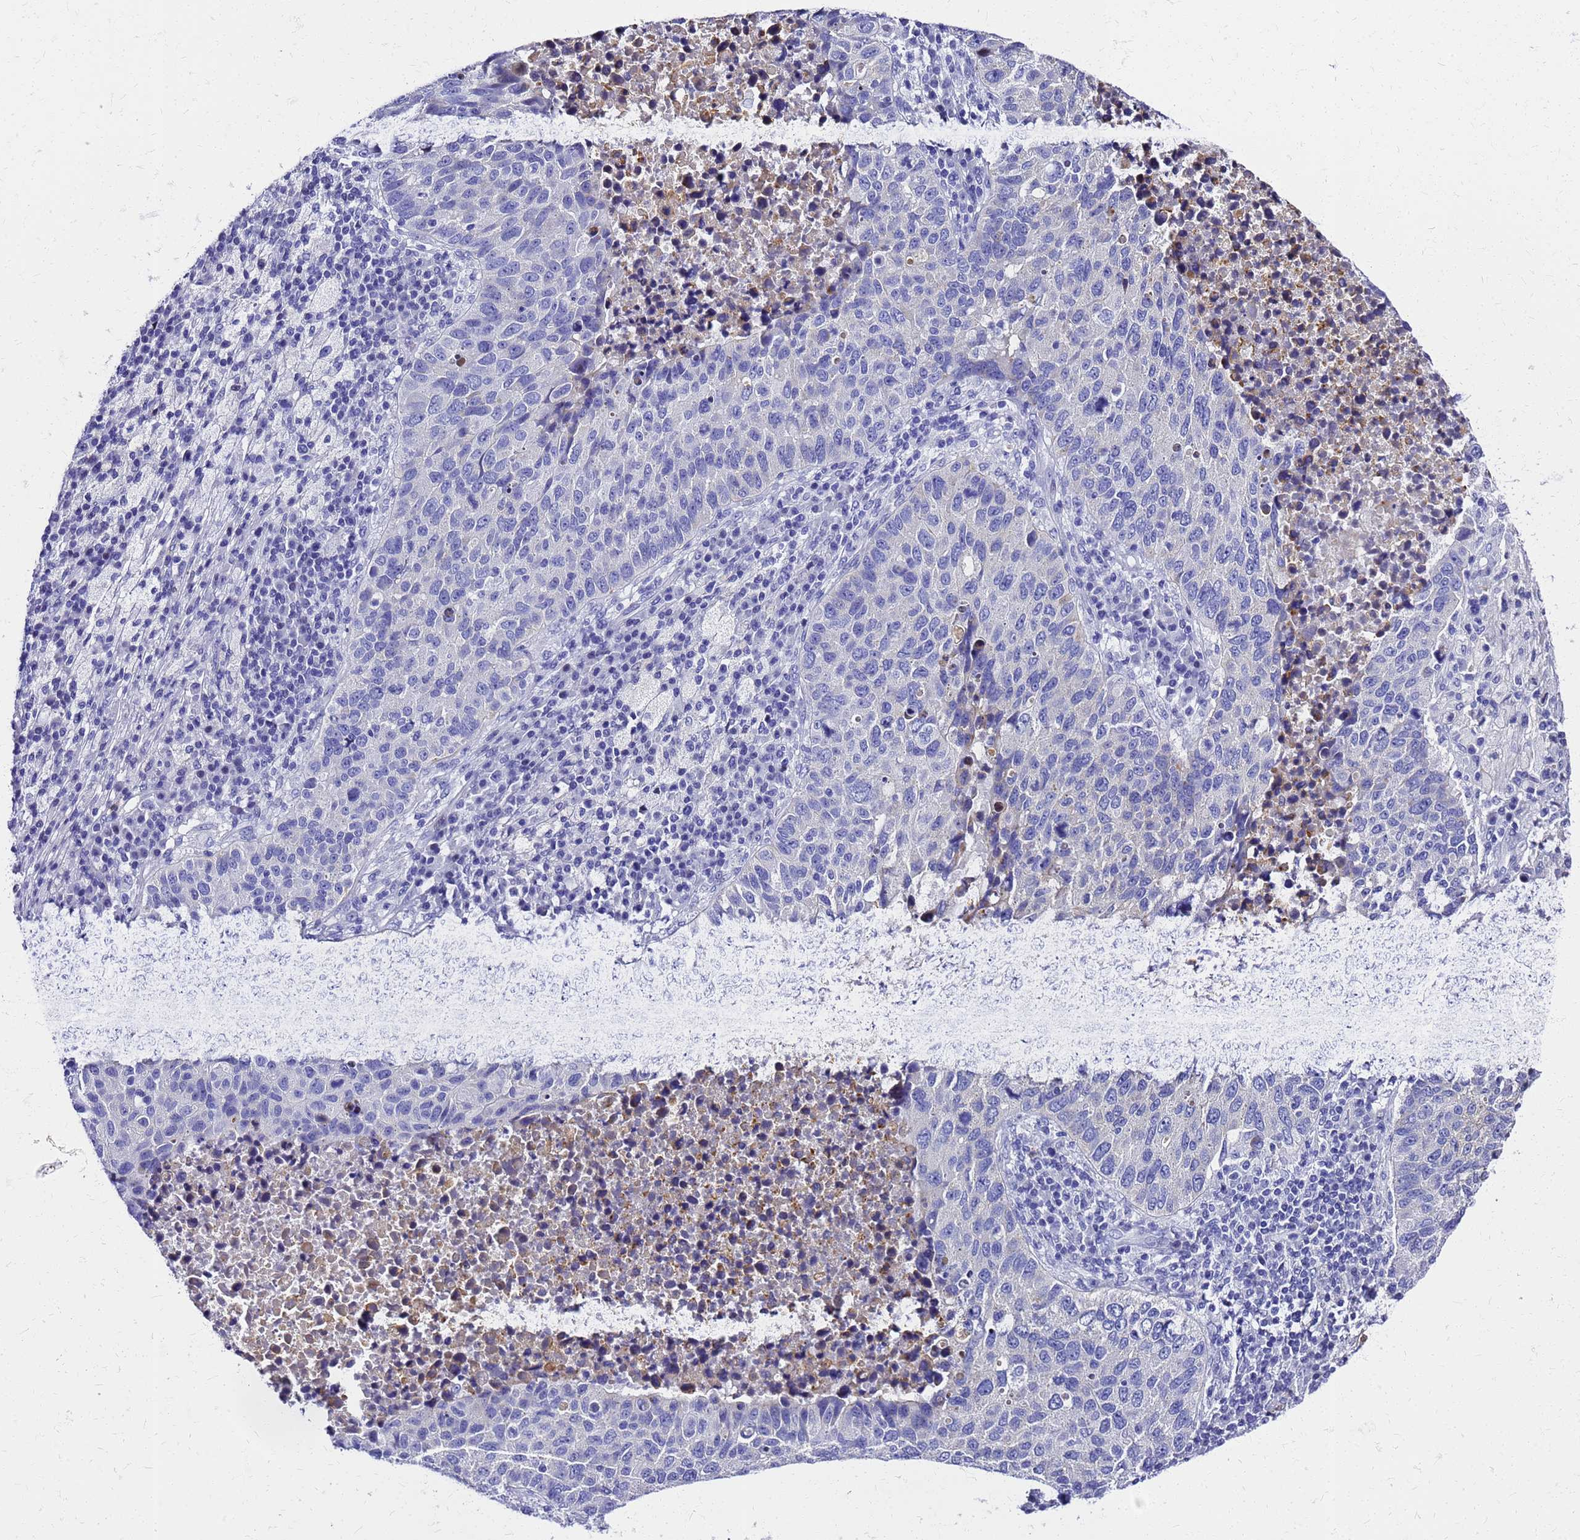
{"staining": {"intensity": "negative", "quantity": "none", "location": "none"}, "tissue": "lung cancer", "cell_type": "Tumor cells", "image_type": "cancer", "snomed": [{"axis": "morphology", "description": "Squamous cell carcinoma, NOS"}, {"axis": "topography", "description": "Lung"}], "caption": "Immunohistochemistry (IHC) of lung squamous cell carcinoma shows no expression in tumor cells.", "gene": "SMIM21", "patient": {"sex": "male", "age": 73}}